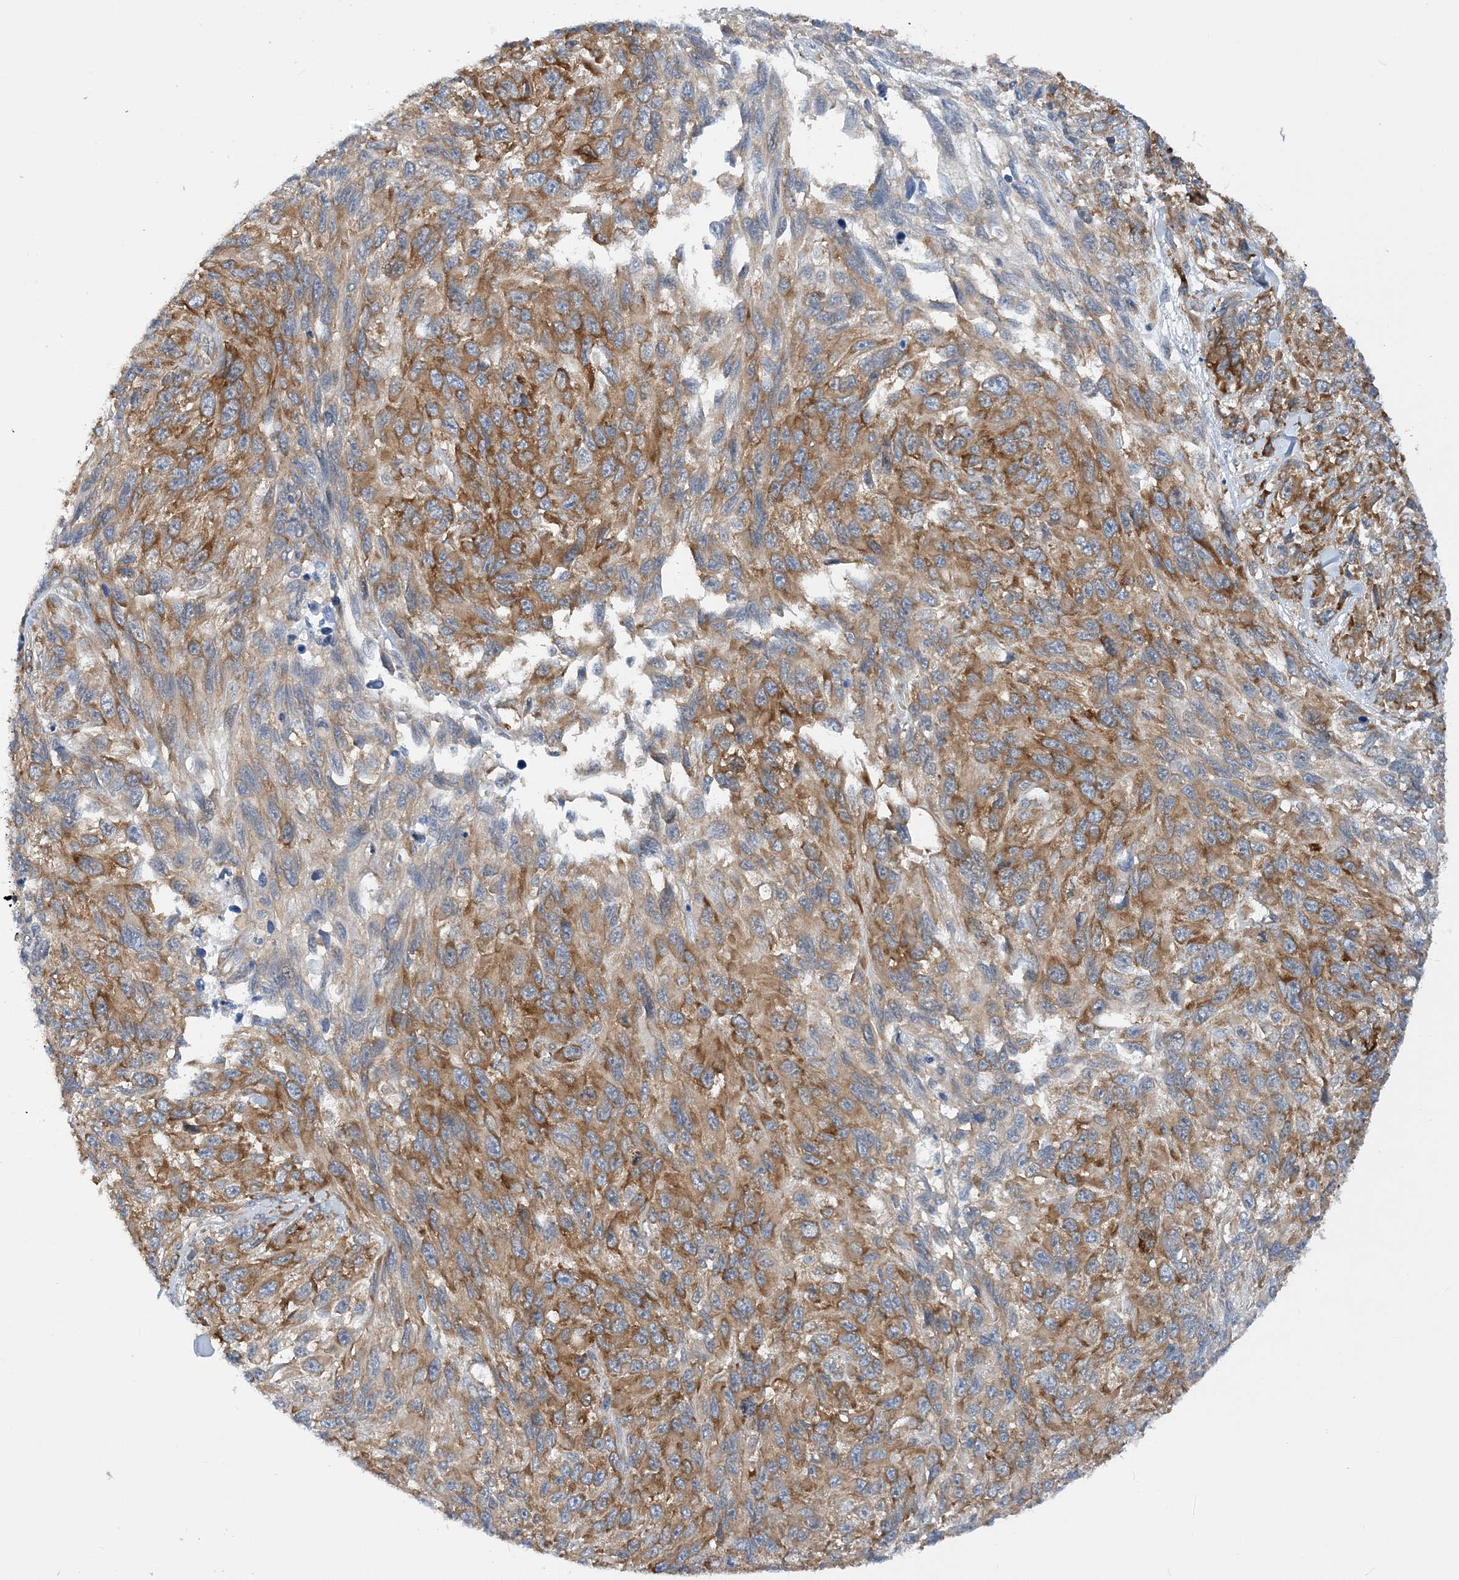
{"staining": {"intensity": "moderate", "quantity": ">75%", "location": "cytoplasmic/membranous"}, "tissue": "melanoma", "cell_type": "Tumor cells", "image_type": "cancer", "snomed": [{"axis": "morphology", "description": "Malignant melanoma, NOS"}, {"axis": "topography", "description": "Skin"}], "caption": "Immunohistochemical staining of human melanoma shows medium levels of moderate cytoplasmic/membranous protein staining in approximately >75% of tumor cells.", "gene": "LARP4B", "patient": {"sex": "female", "age": 96}}